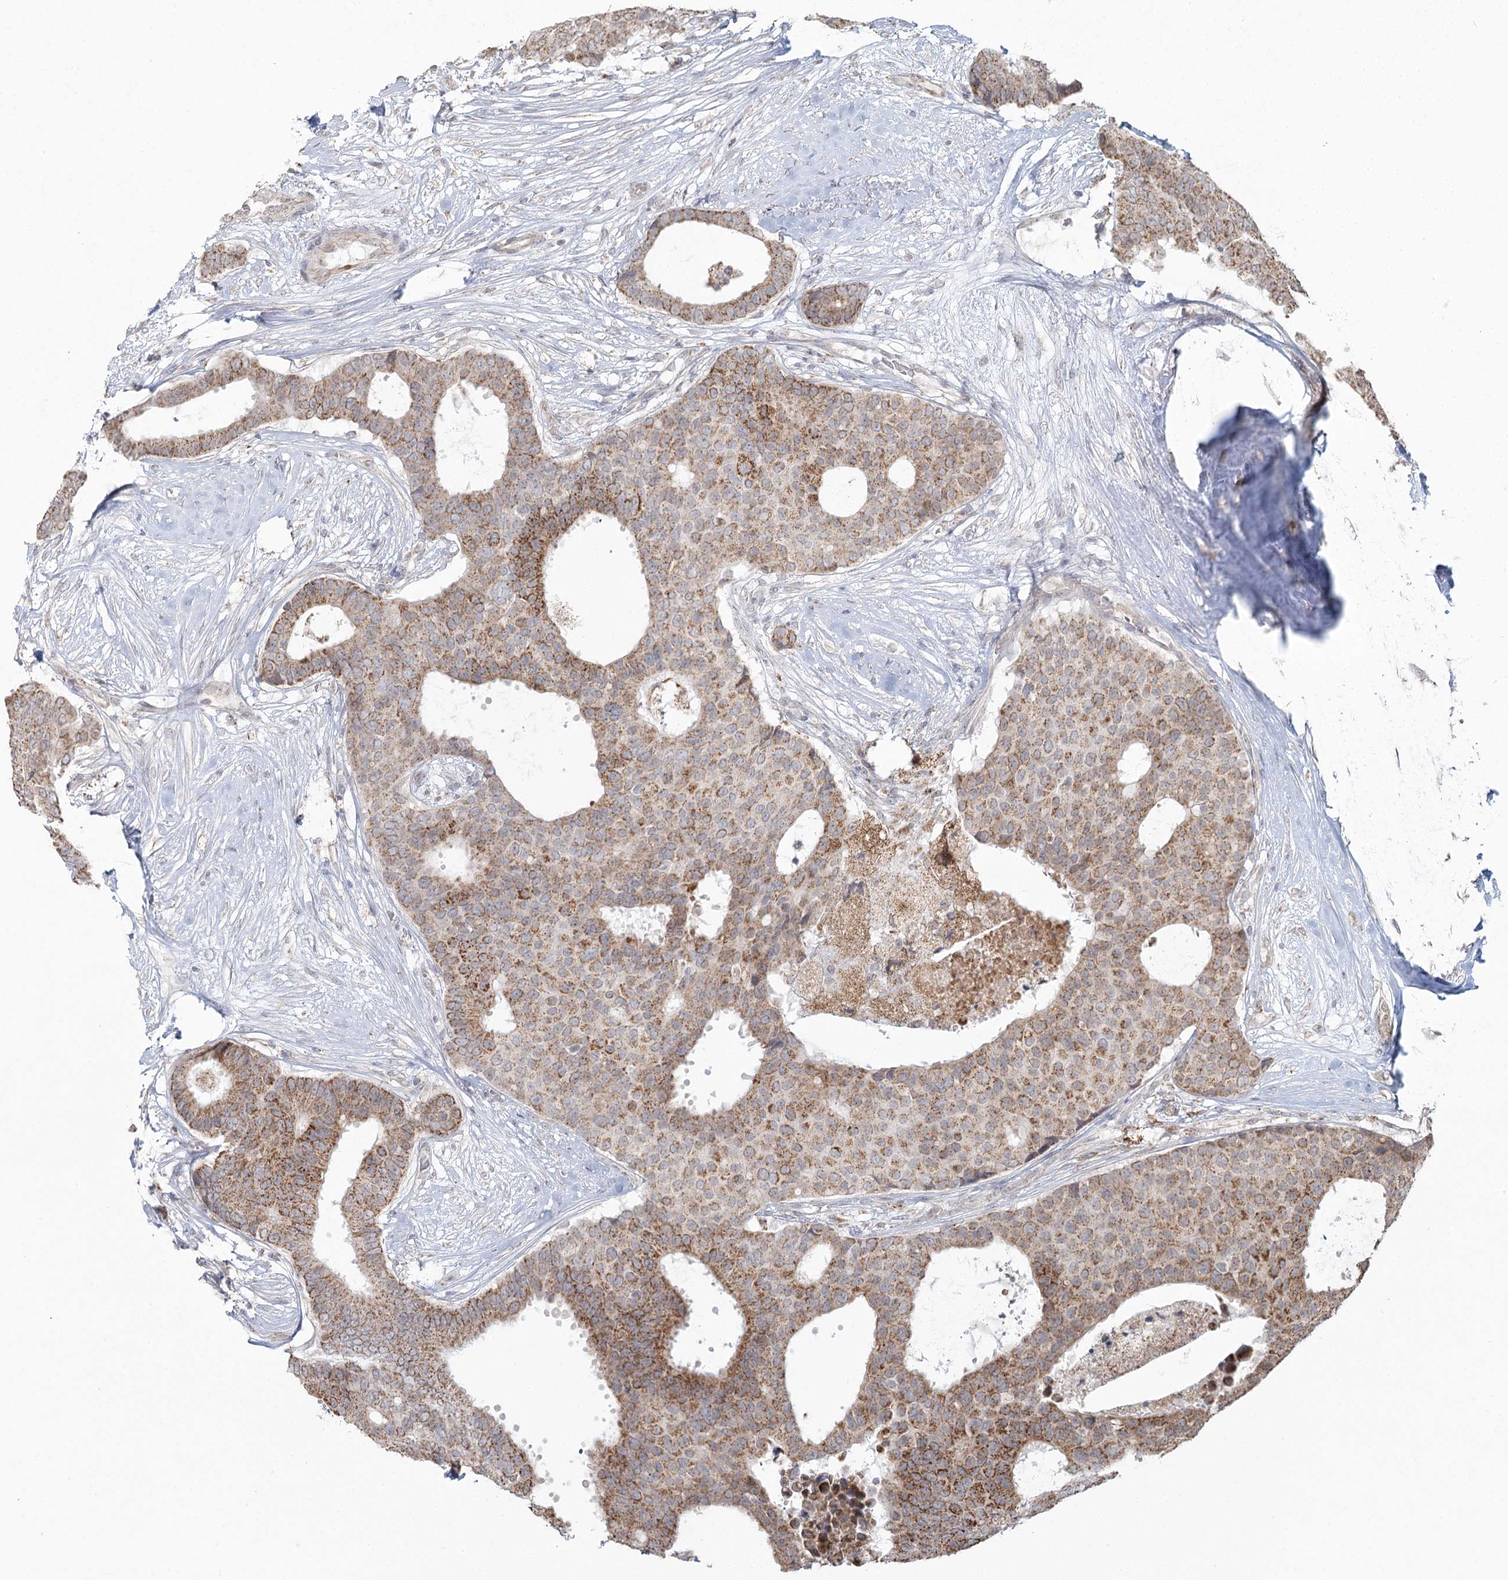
{"staining": {"intensity": "moderate", "quantity": ">75%", "location": "cytoplasmic/membranous"}, "tissue": "breast cancer", "cell_type": "Tumor cells", "image_type": "cancer", "snomed": [{"axis": "morphology", "description": "Duct carcinoma"}, {"axis": "topography", "description": "Breast"}], "caption": "This is an image of IHC staining of breast cancer, which shows moderate staining in the cytoplasmic/membranous of tumor cells.", "gene": "LACTB", "patient": {"sex": "female", "age": 75}}